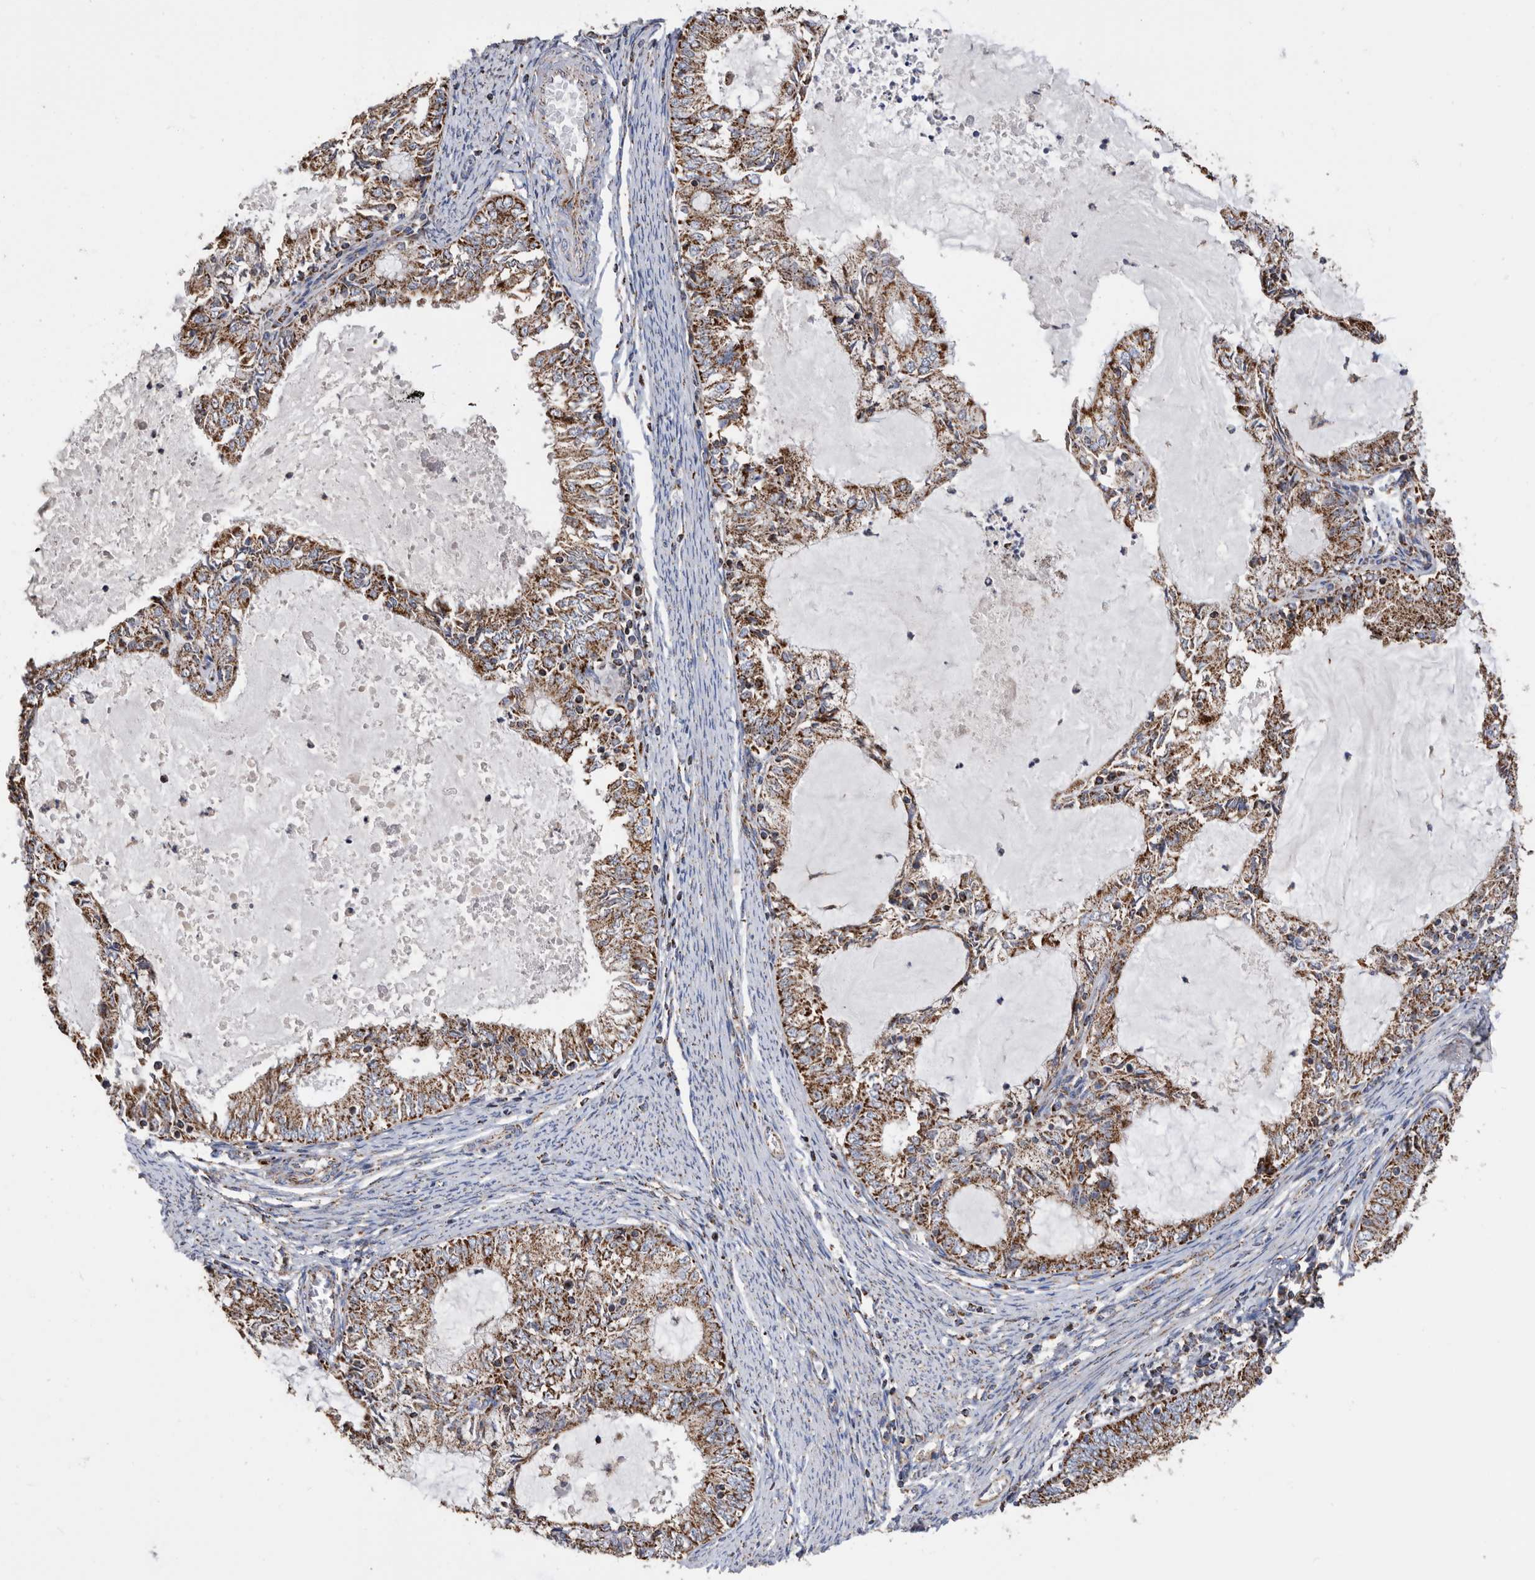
{"staining": {"intensity": "moderate", "quantity": ">75%", "location": "cytoplasmic/membranous"}, "tissue": "endometrial cancer", "cell_type": "Tumor cells", "image_type": "cancer", "snomed": [{"axis": "morphology", "description": "Adenocarcinoma, NOS"}, {"axis": "topography", "description": "Endometrium"}], "caption": "IHC histopathology image of neoplastic tissue: human adenocarcinoma (endometrial) stained using immunohistochemistry (IHC) displays medium levels of moderate protein expression localized specifically in the cytoplasmic/membranous of tumor cells, appearing as a cytoplasmic/membranous brown color.", "gene": "WFDC1", "patient": {"sex": "female", "age": 57}}